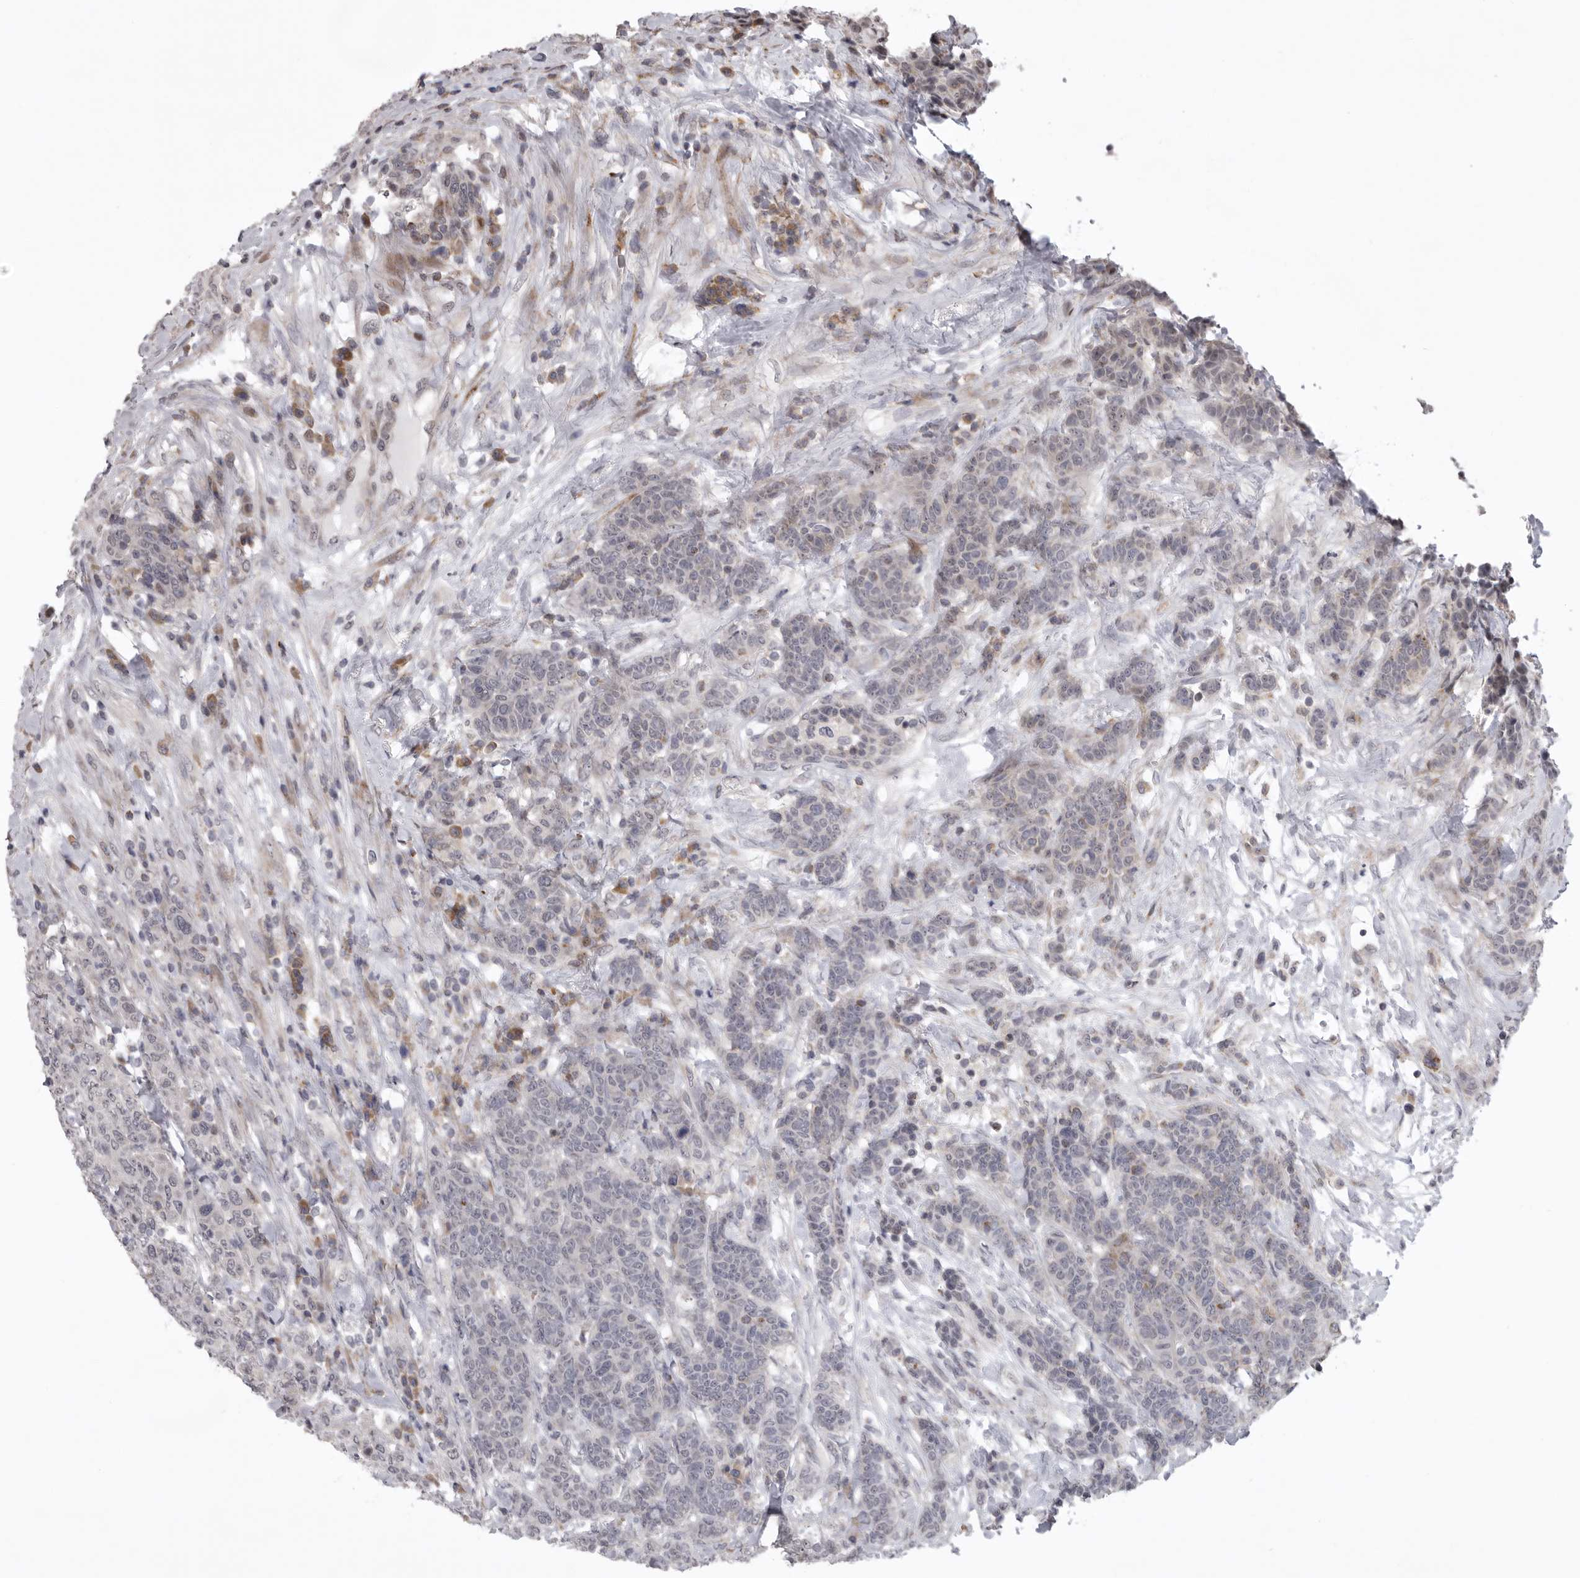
{"staining": {"intensity": "negative", "quantity": "none", "location": "none"}, "tissue": "breast cancer", "cell_type": "Tumor cells", "image_type": "cancer", "snomed": [{"axis": "morphology", "description": "Duct carcinoma"}, {"axis": "topography", "description": "Breast"}], "caption": "This is an immunohistochemistry (IHC) image of infiltrating ductal carcinoma (breast). There is no positivity in tumor cells.", "gene": "C1orf109", "patient": {"sex": "female", "age": 37}}